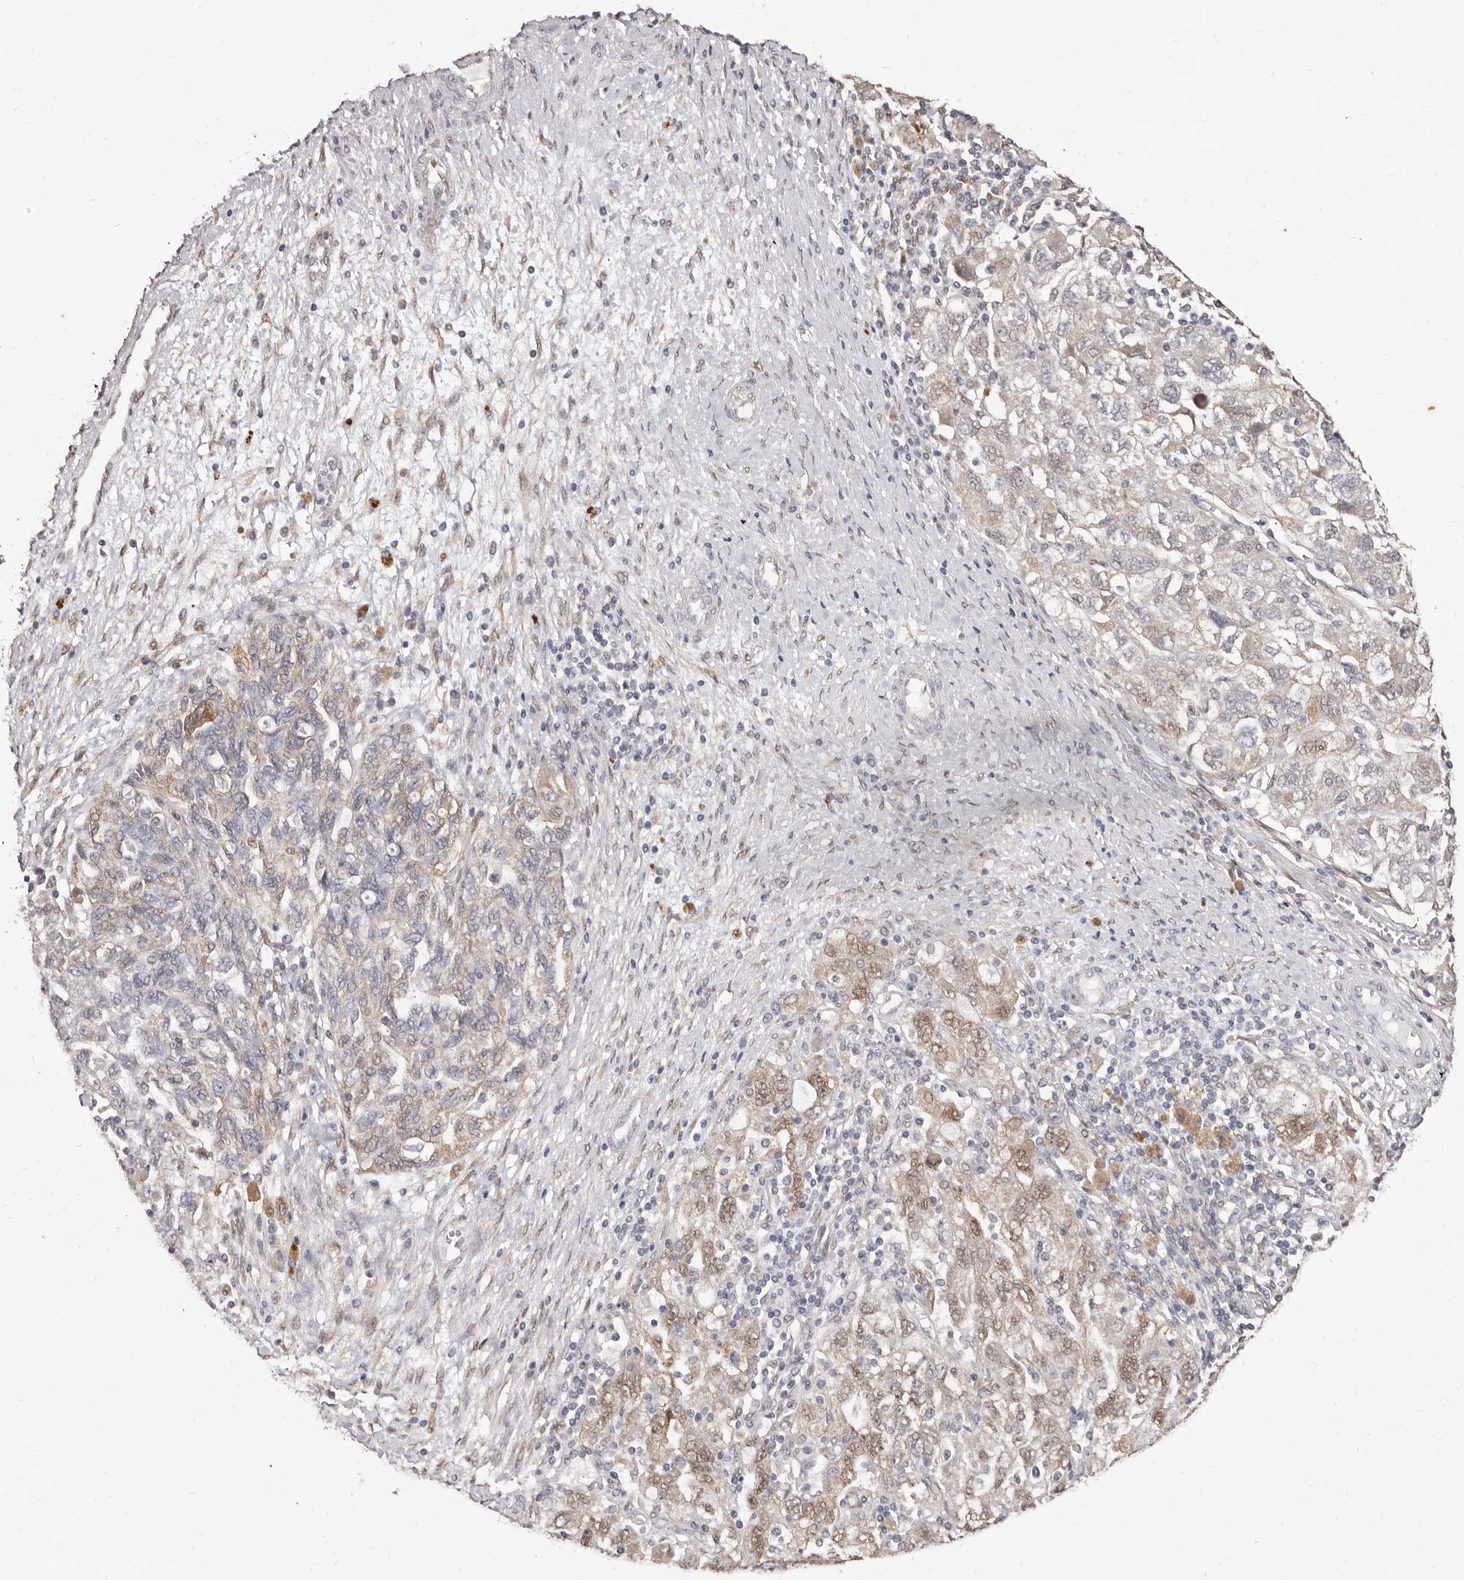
{"staining": {"intensity": "moderate", "quantity": "<25%", "location": "cytoplasmic/membranous,nuclear"}, "tissue": "ovarian cancer", "cell_type": "Tumor cells", "image_type": "cancer", "snomed": [{"axis": "morphology", "description": "Carcinoma, NOS"}, {"axis": "morphology", "description": "Cystadenocarcinoma, serous, NOS"}, {"axis": "topography", "description": "Ovary"}], "caption": "Ovarian cancer (carcinoma) tissue exhibits moderate cytoplasmic/membranous and nuclear staining in about <25% of tumor cells", "gene": "KHDRBS2", "patient": {"sex": "female", "age": 69}}